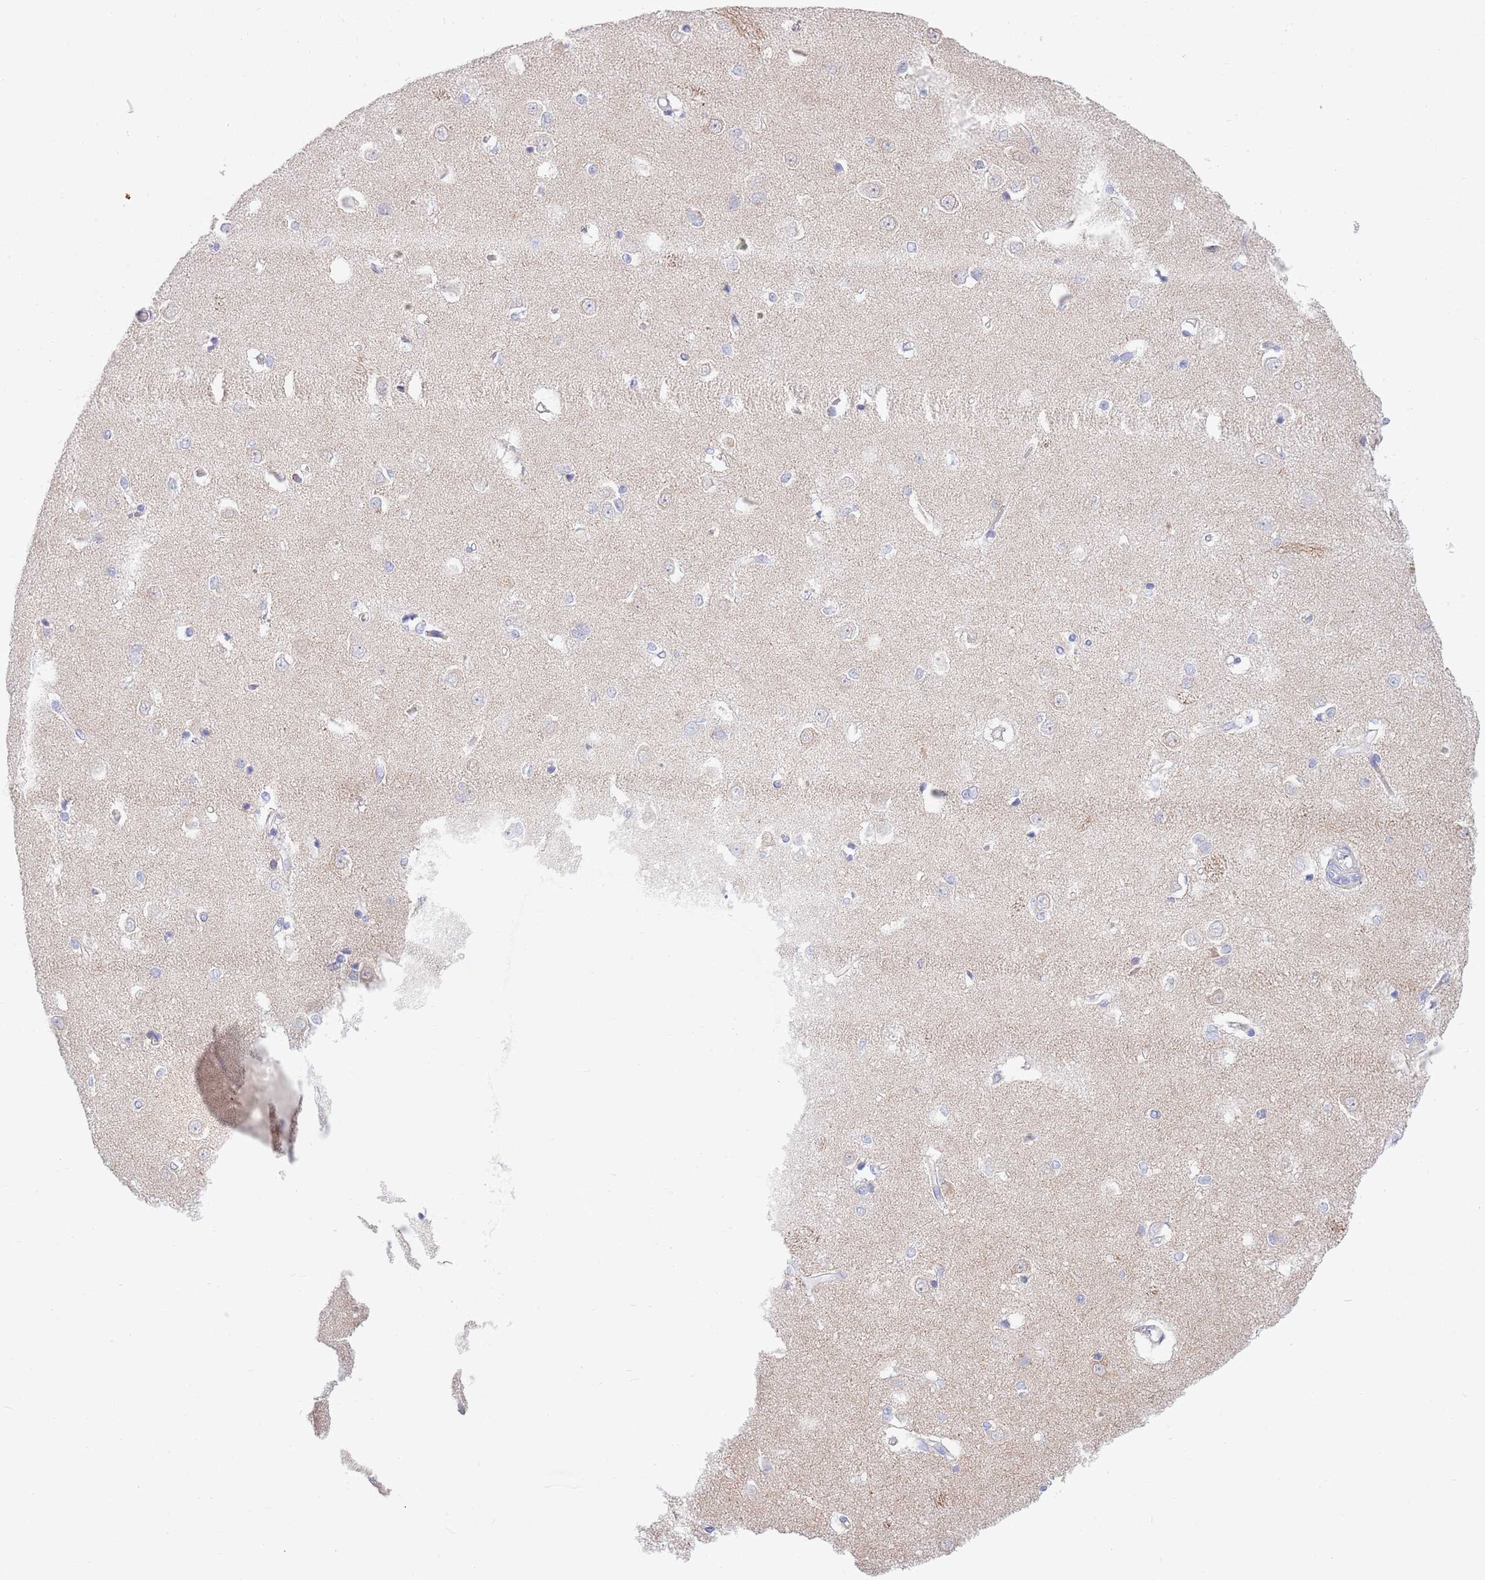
{"staining": {"intensity": "negative", "quantity": "none", "location": "none"}, "tissue": "caudate", "cell_type": "Glial cells", "image_type": "normal", "snomed": [{"axis": "morphology", "description": "Normal tissue, NOS"}, {"axis": "topography", "description": "Lateral ventricle wall"}], "caption": "Protein analysis of benign caudate displays no significant expression in glial cells.", "gene": "EMC8", "patient": {"sex": "male", "age": 37}}